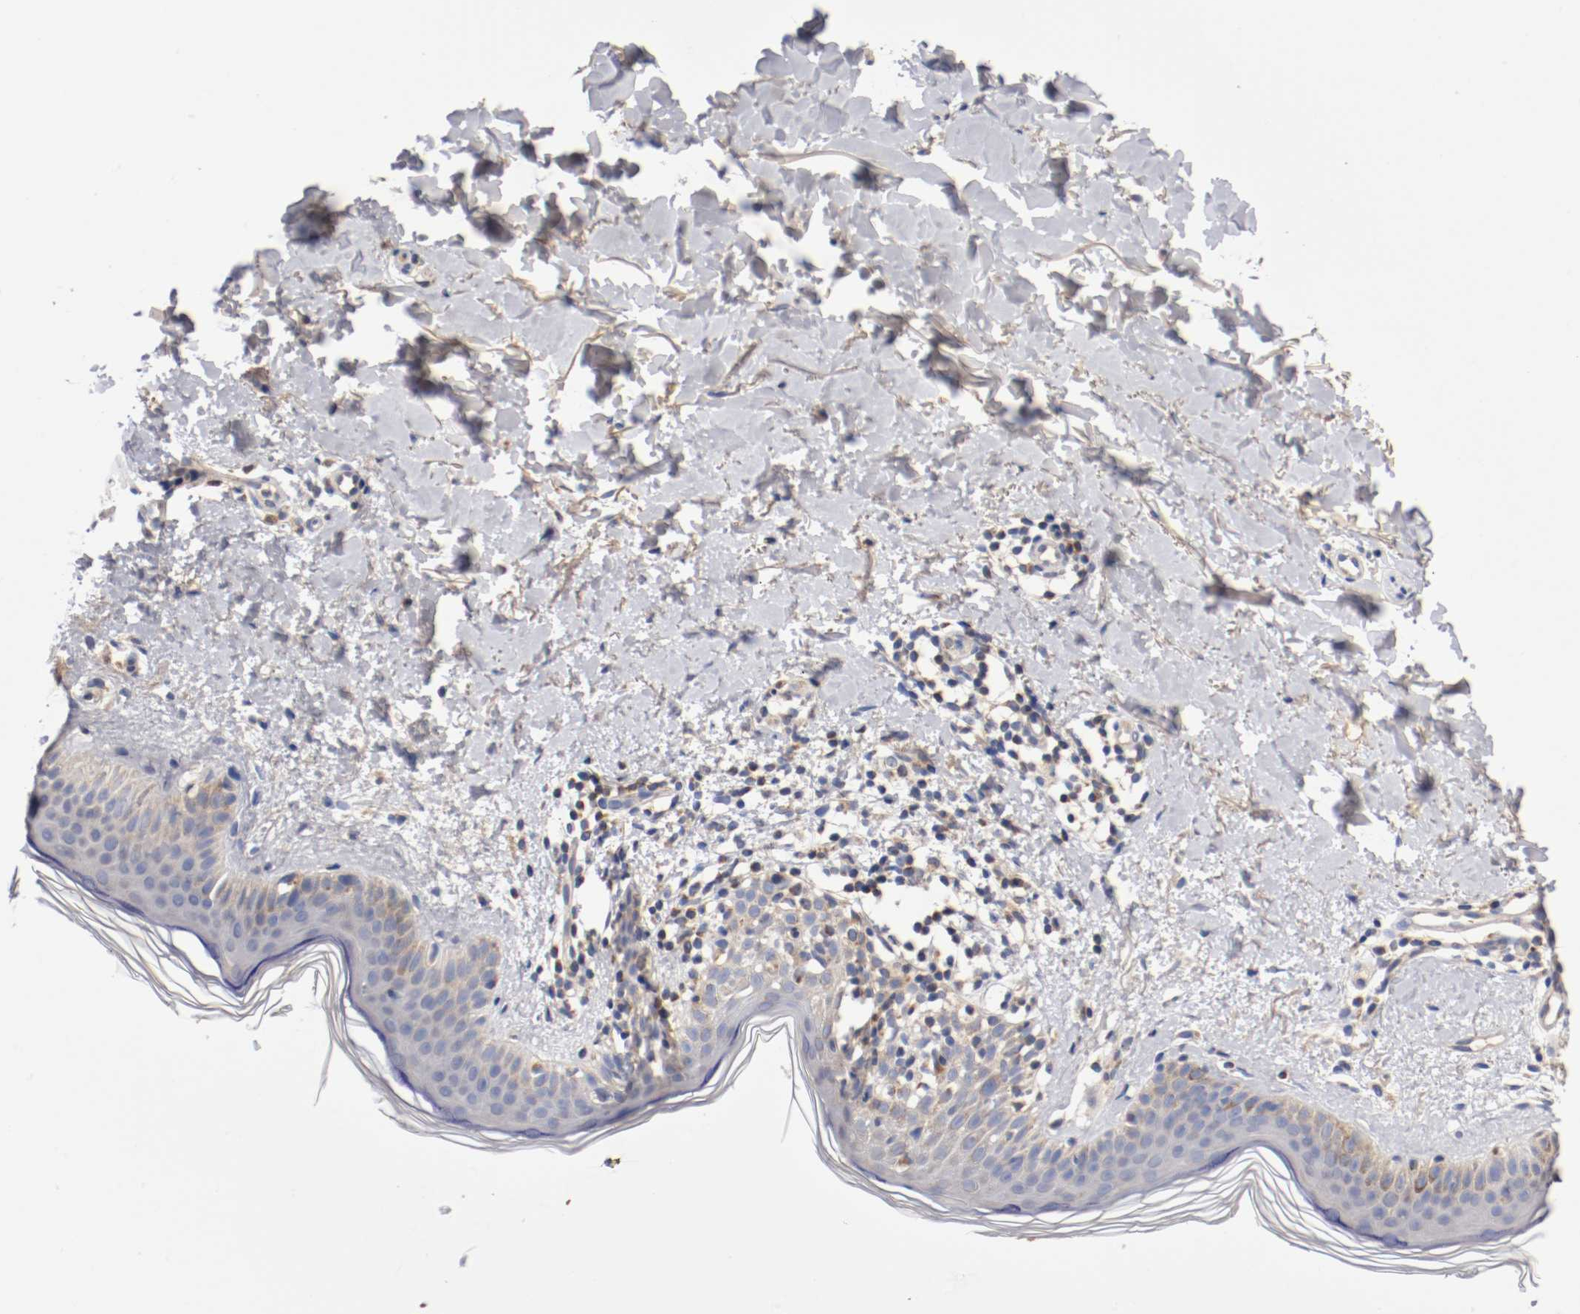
{"staining": {"intensity": "negative", "quantity": "none", "location": "none"}, "tissue": "skin", "cell_type": "Fibroblasts", "image_type": "normal", "snomed": [{"axis": "morphology", "description": "Normal tissue, NOS"}, {"axis": "topography", "description": "Skin"}], "caption": "Immunohistochemistry (IHC) histopathology image of benign human skin stained for a protein (brown), which exhibits no positivity in fibroblasts.", "gene": "PCSK6", "patient": {"sex": "female", "age": 56}}